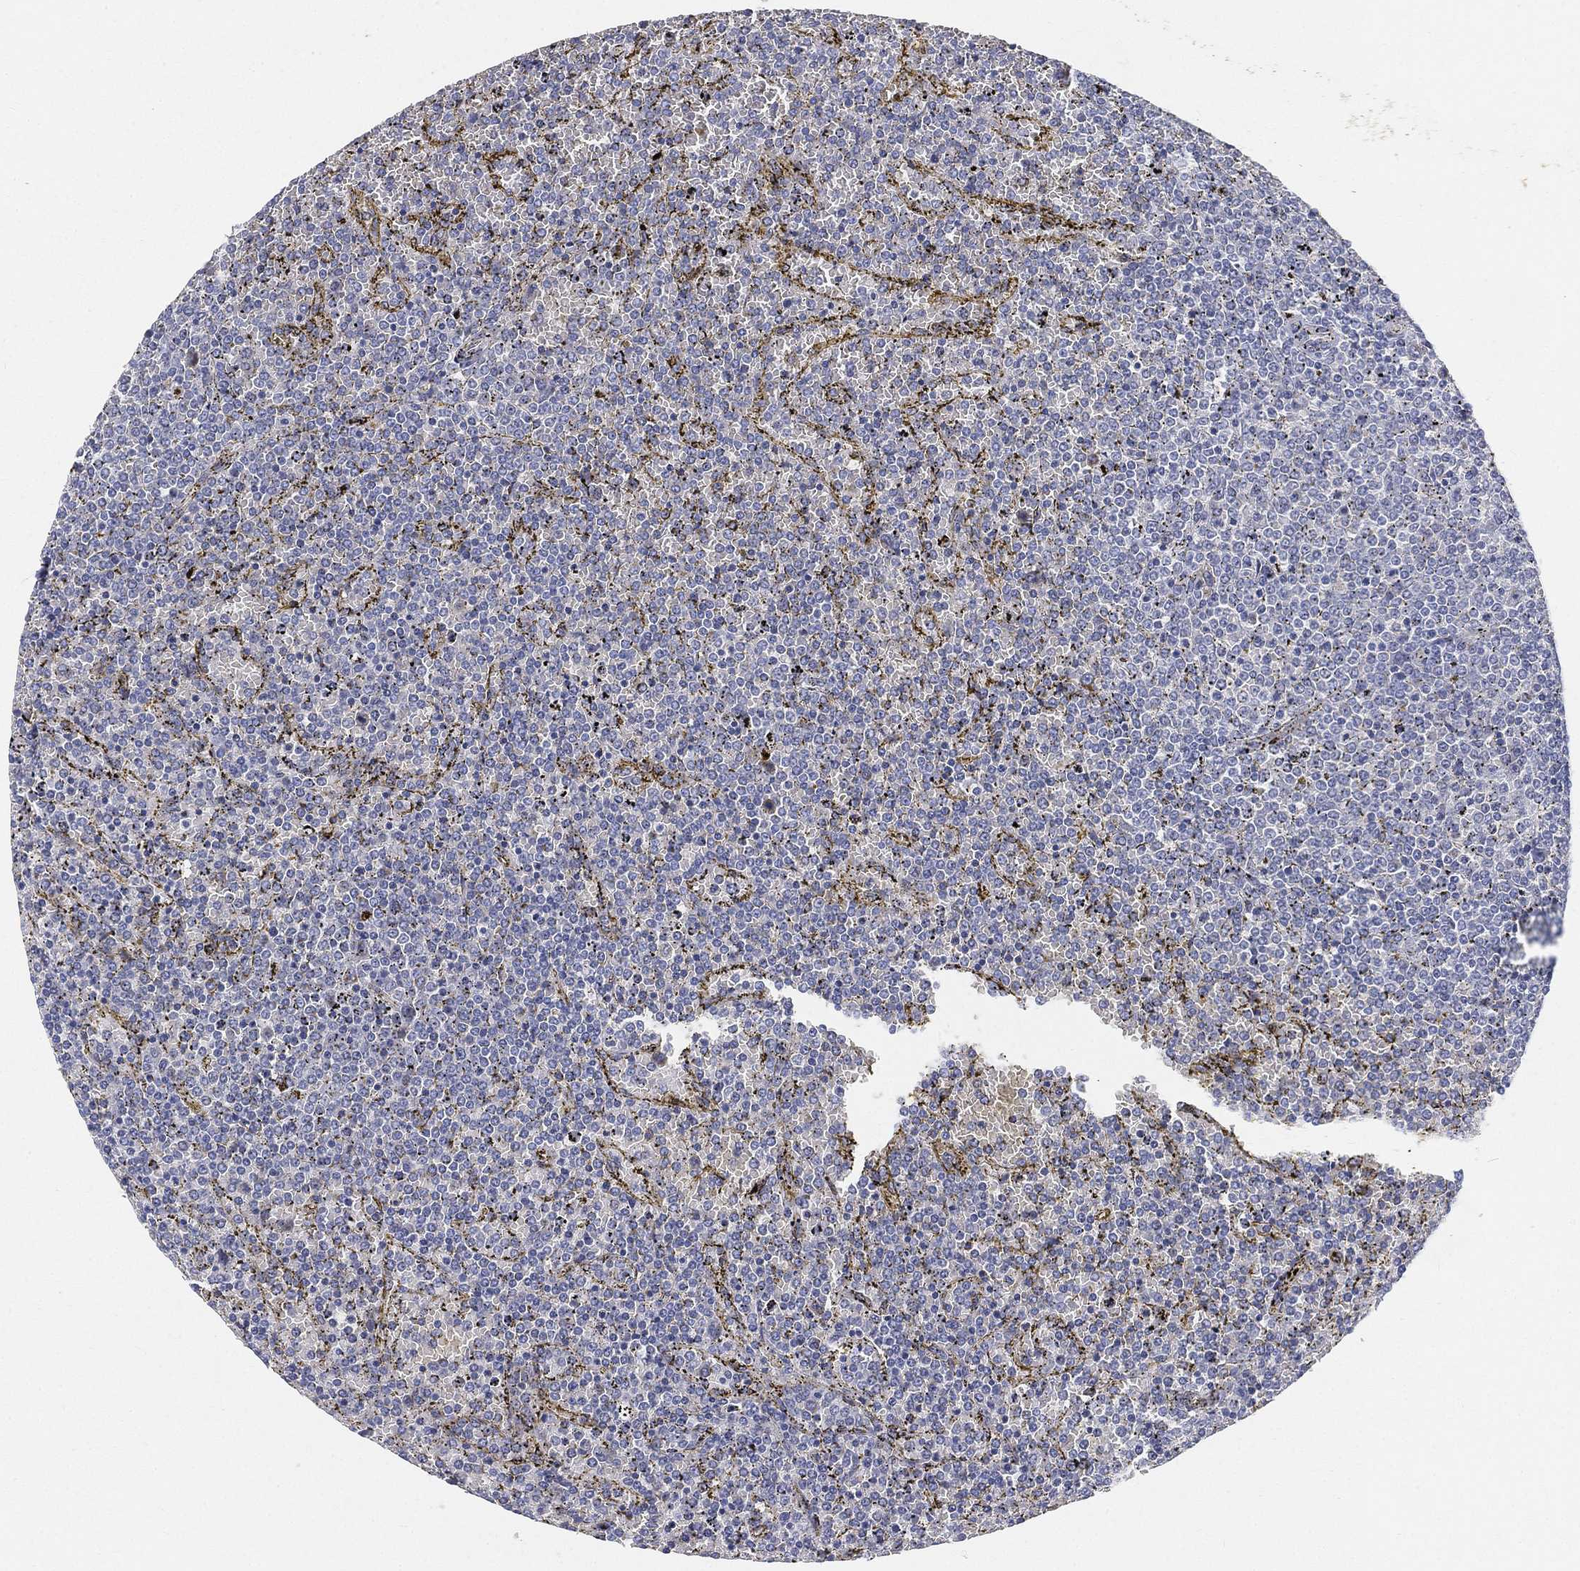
{"staining": {"intensity": "negative", "quantity": "none", "location": "none"}, "tissue": "lymphoma", "cell_type": "Tumor cells", "image_type": "cancer", "snomed": [{"axis": "morphology", "description": "Malignant lymphoma, non-Hodgkin's type, Low grade"}, {"axis": "topography", "description": "Spleen"}], "caption": "Histopathology image shows no protein expression in tumor cells of malignant lymphoma, non-Hodgkin's type (low-grade) tissue. Nuclei are stained in blue.", "gene": "TMEM25", "patient": {"sex": "female", "age": 77}}